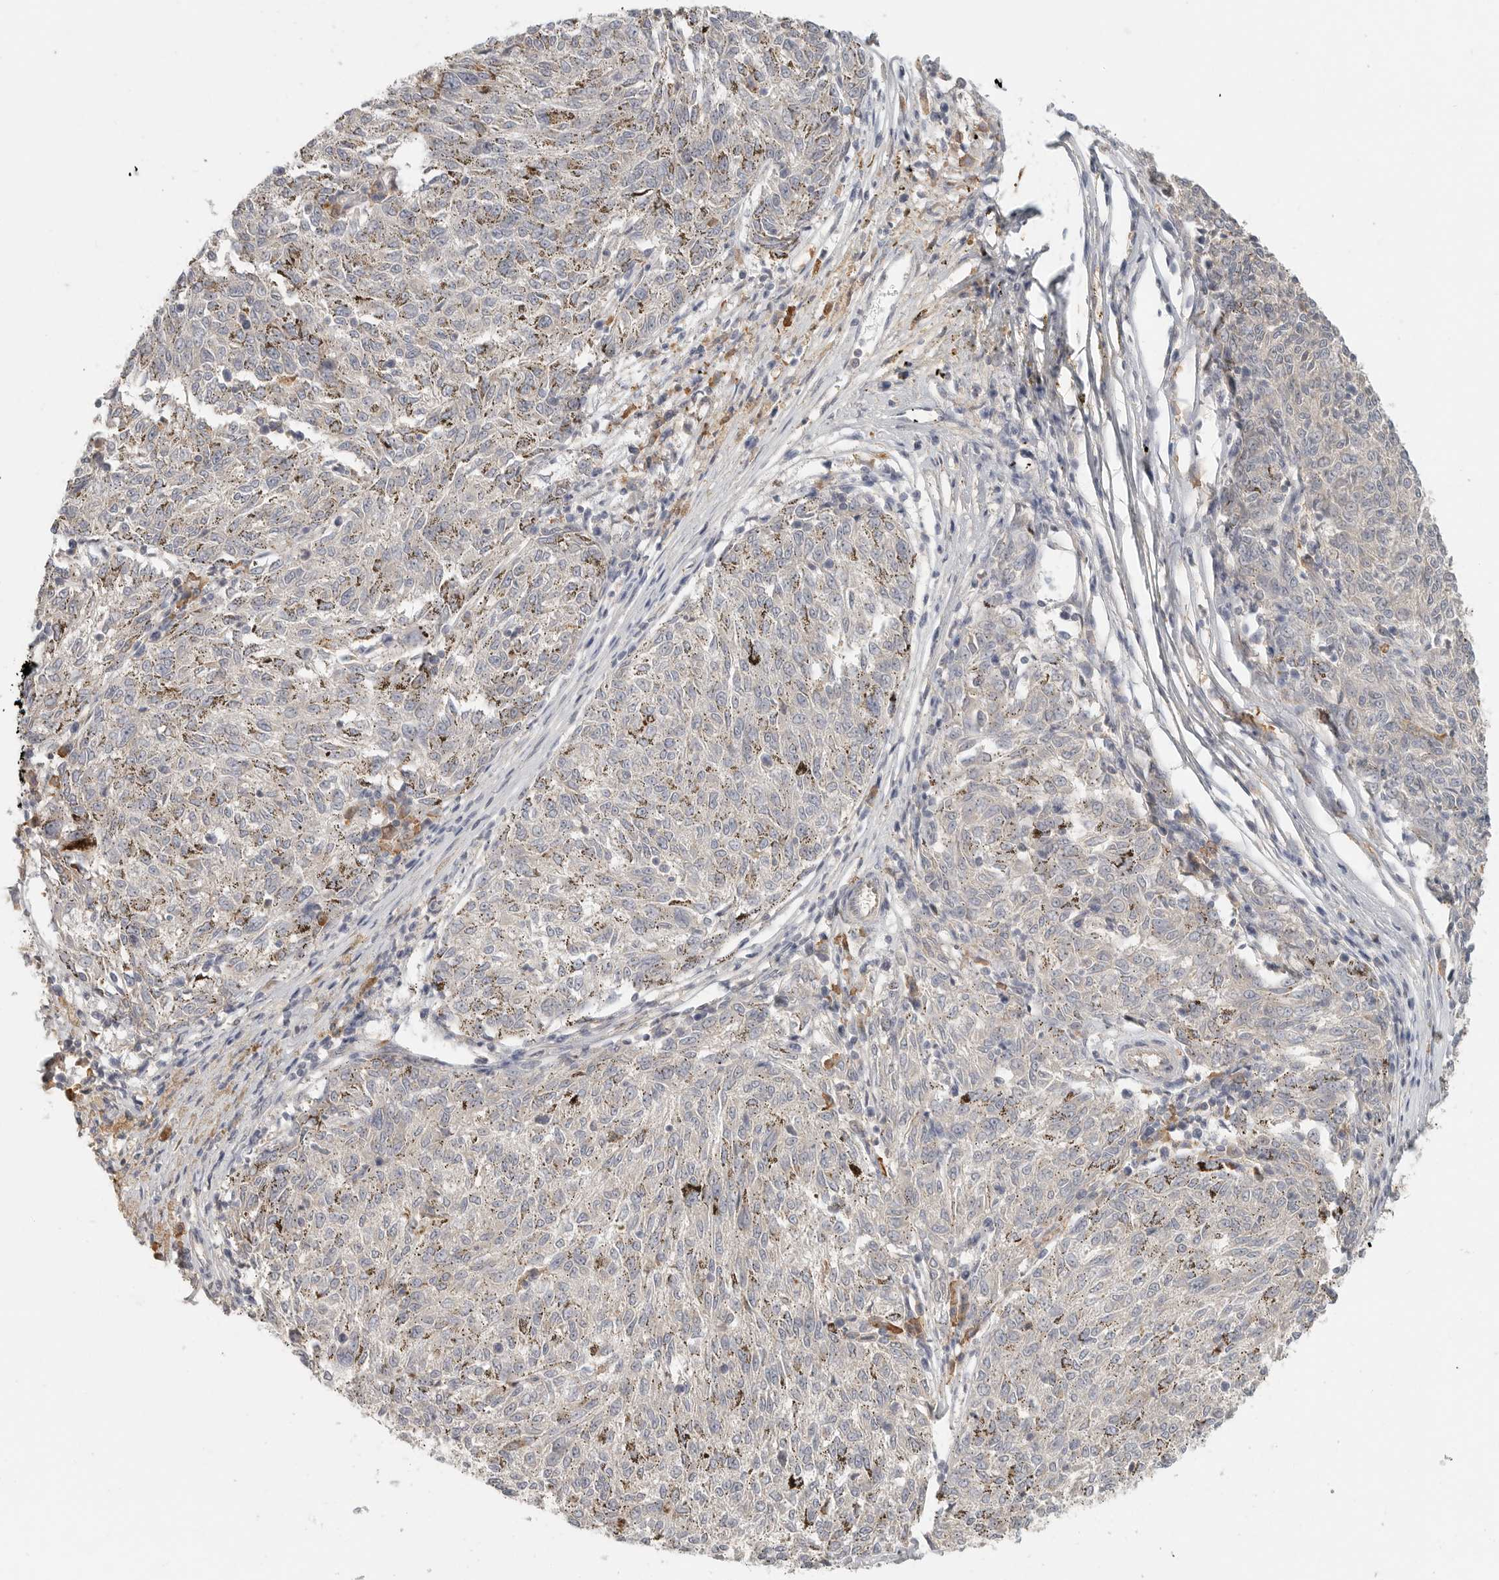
{"staining": {"intensity": "negative", "quantity": "none", "location": "none"}, "tissue": "melanoma", "cell_type": "Tumor cells", "image_type": "cancer", "snomed": [{"axis": "morphology", "description": "Malignant melanoma, NOS"}, {"axis": "topography", "description": "Skin"}], "caption": "Immunohistochemistry histopathology image of neoplastic tissue: human malignant melanoma stained with DAB demonstrates no significant protein expression in tumor cells. The staining is performed using DAB (3,3'-diaminobenzidine) brown chromogen with nuclei counter-stained in using hematoxylin.", "gene": "SLC25A36", "patient": {"sex": "female", "age": 72}}